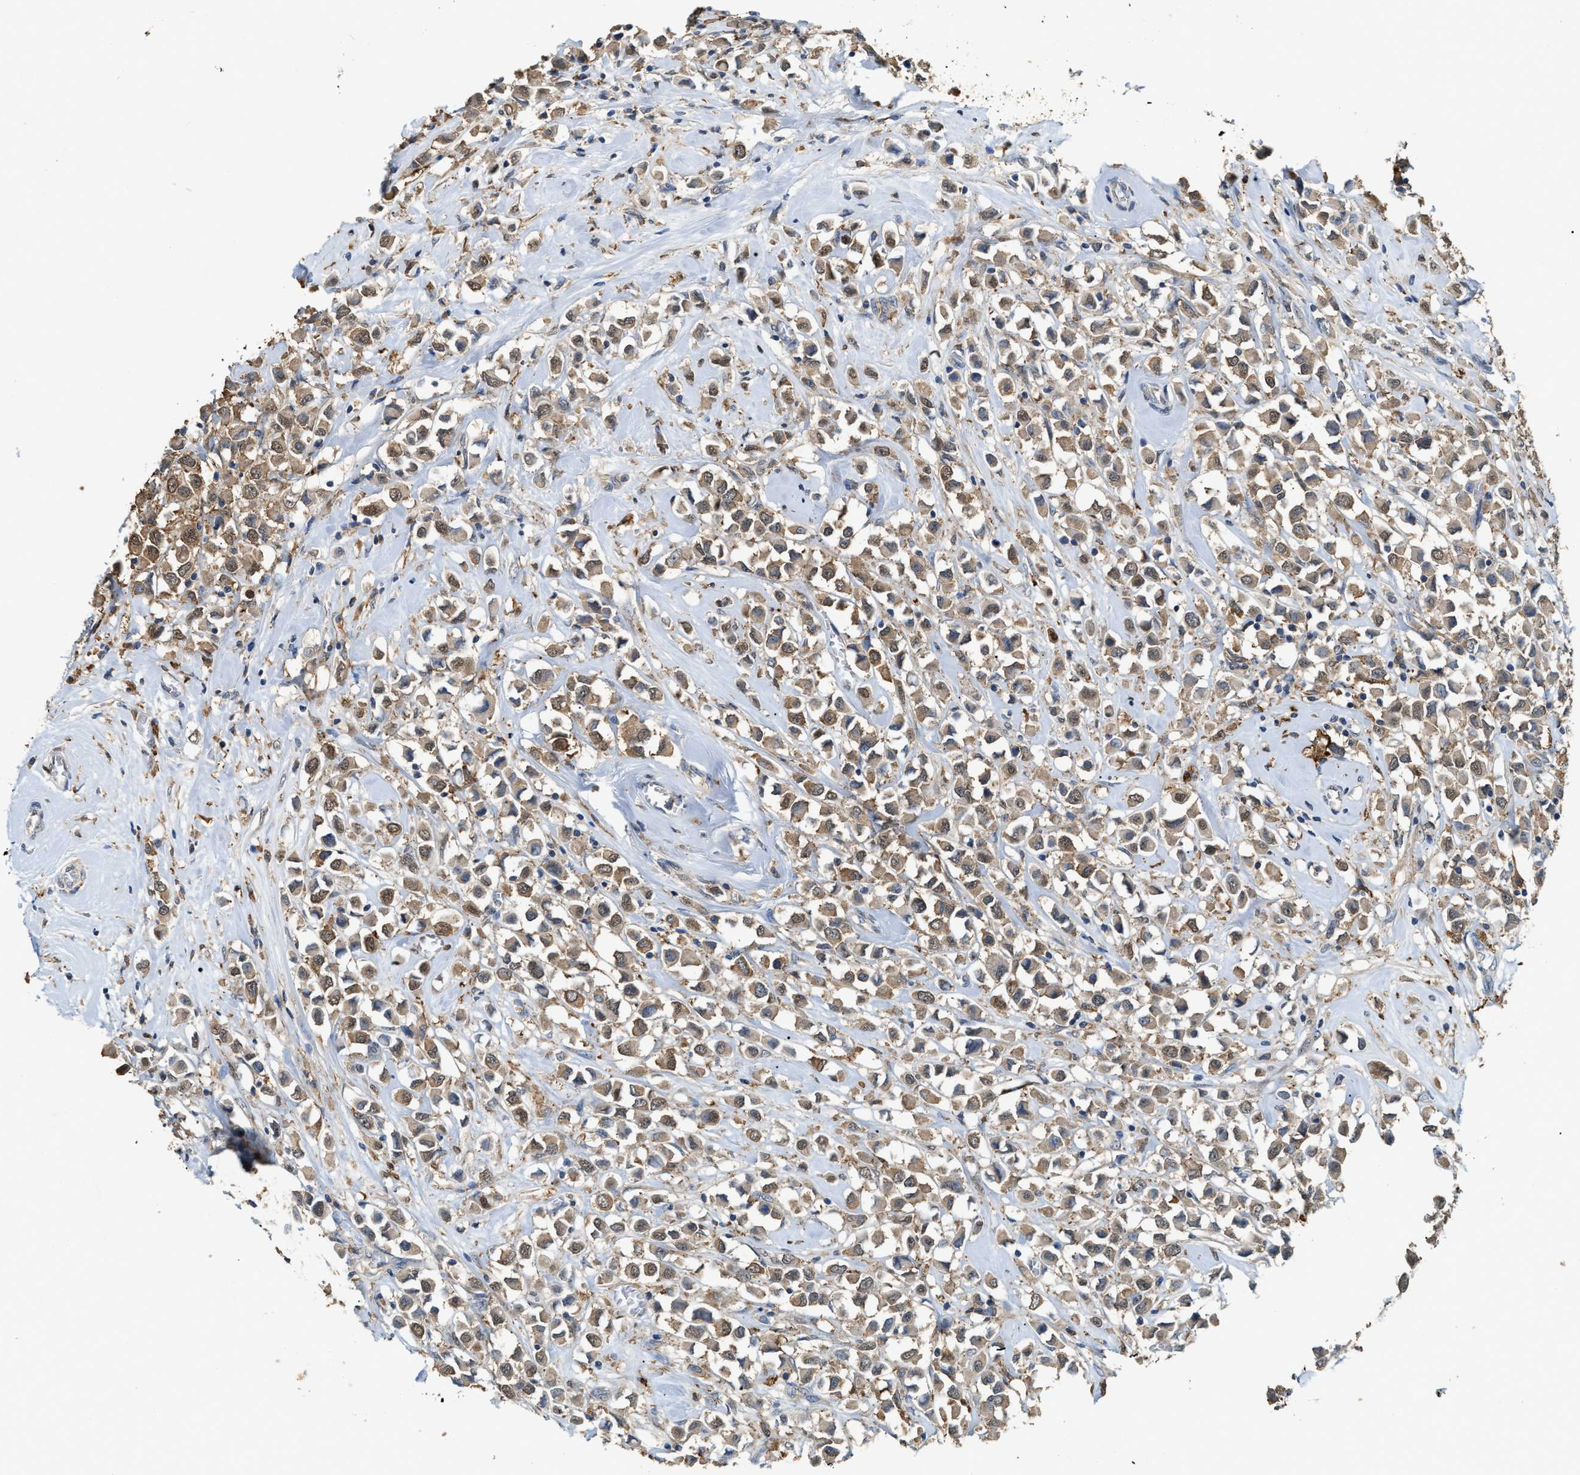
{"staining": {"intensity": "moderate", "quantity": ">75%", "location": "cytoplasmic/membranous"}, "tissue": "breast cancer", "cell_type": "Tumor cells", "image_type": "cancer", "snomed": [{"axis": "morphology", "description": "Duct carcinoma"}, {"axis": "topography", "description": "Breast"}], "caption": "About >75% of tumor cells in invasive ductal carcinoma (breast) demonstrate moderate cytoplasmic/membranous protein positivity as visualized by brown immunohistochemical staining.", "gene": "GCN1", "patient": {"sex": "female", "age": 61}}